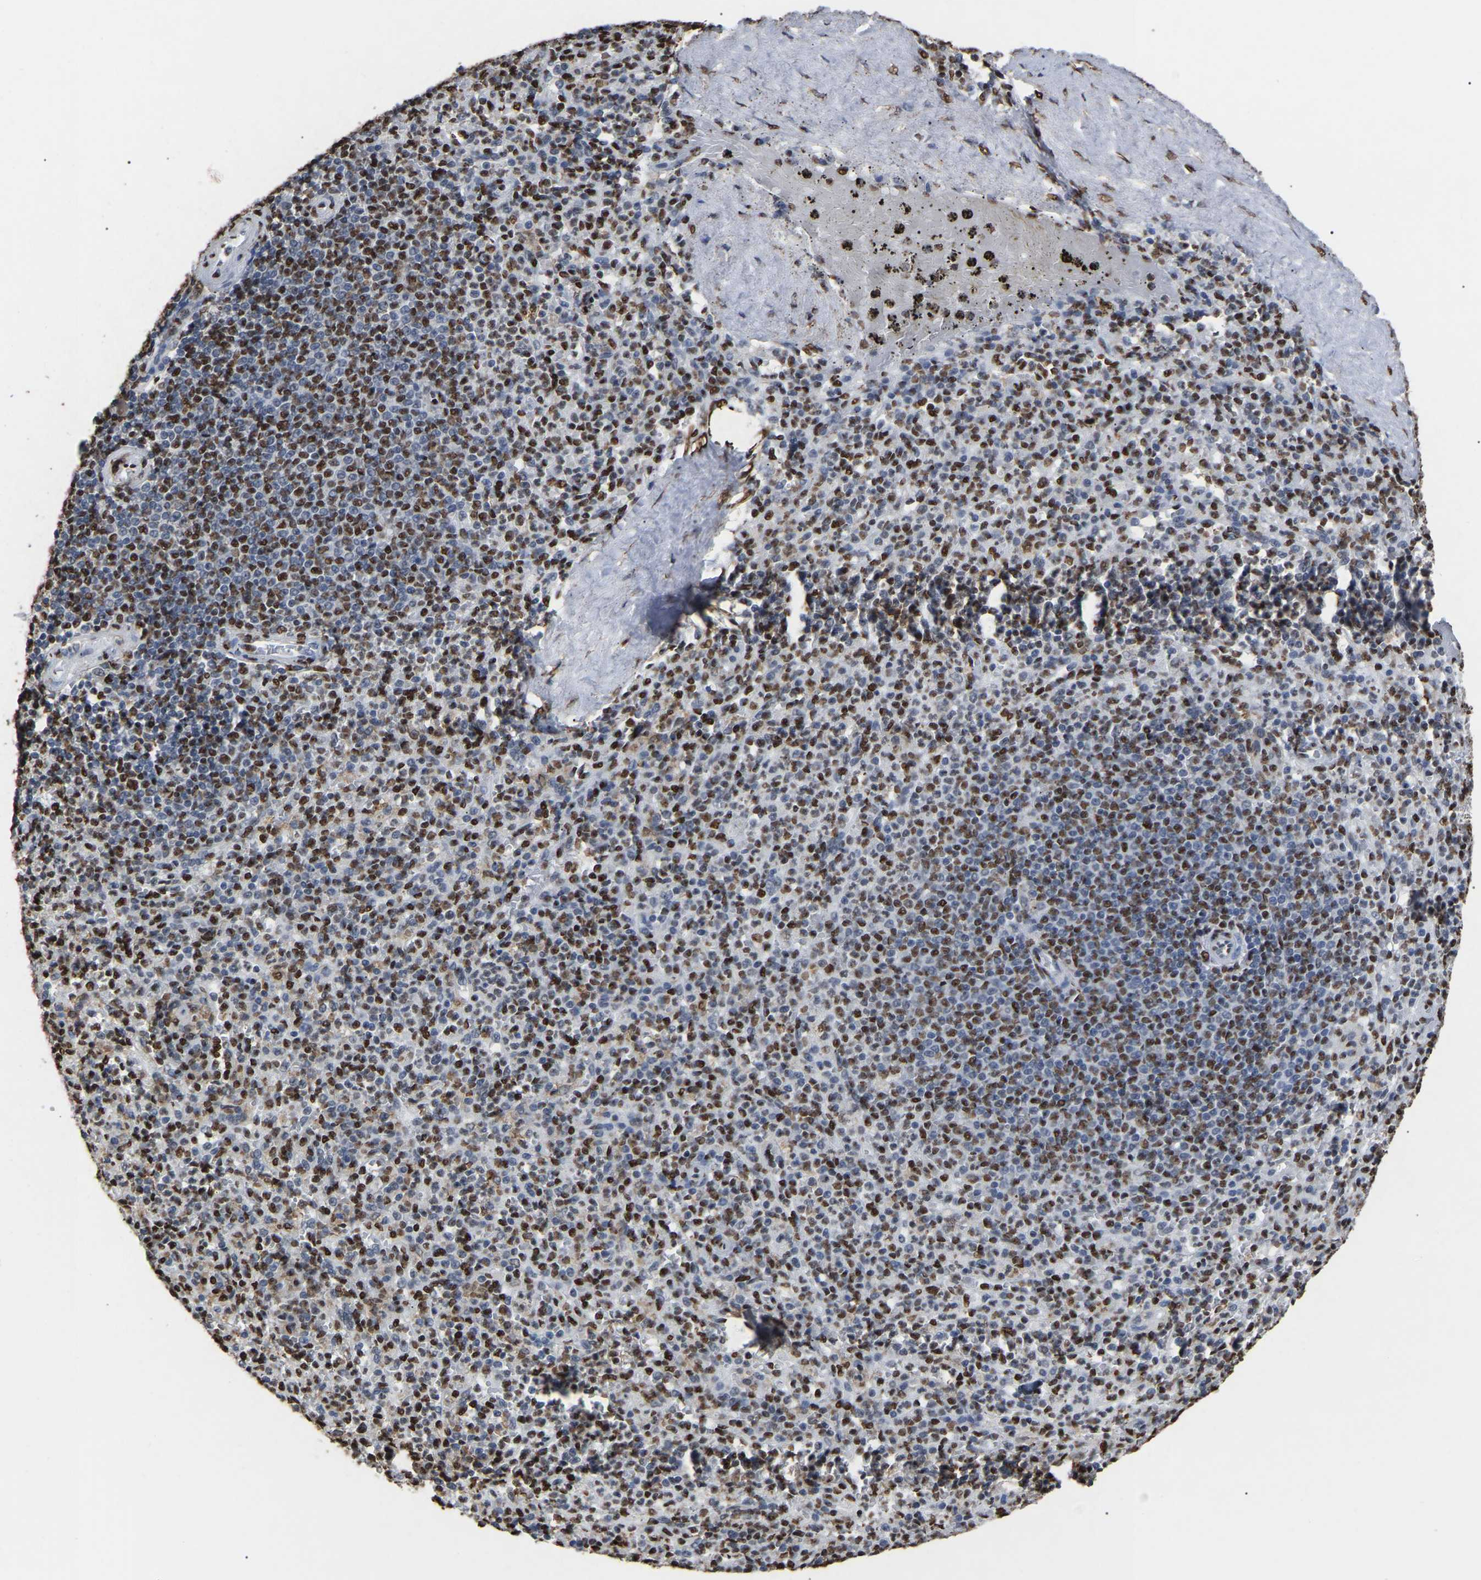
{"staining": {"intensity": "strong", "quantity": "25%-75%", "location": "nuclear"}, "tissue": "spleen", "cell_type": "Cells in red pulp", "image_type": "normal", "snomed": [{"axis": "morphology", "description": "Normal tissue, NOS"}, {"axis": "topography", "description": "Spleen"}], "caption": "Unremarkable spleen was stained to show a protein in brown. There is high levels of strong nuclear expression in approximately 25%-75% of cells in red pulp. (IHC, brightfield microscopy, high magnification).", "gene": "RBL2", "patient": {"sex": "male", "age": 36}}